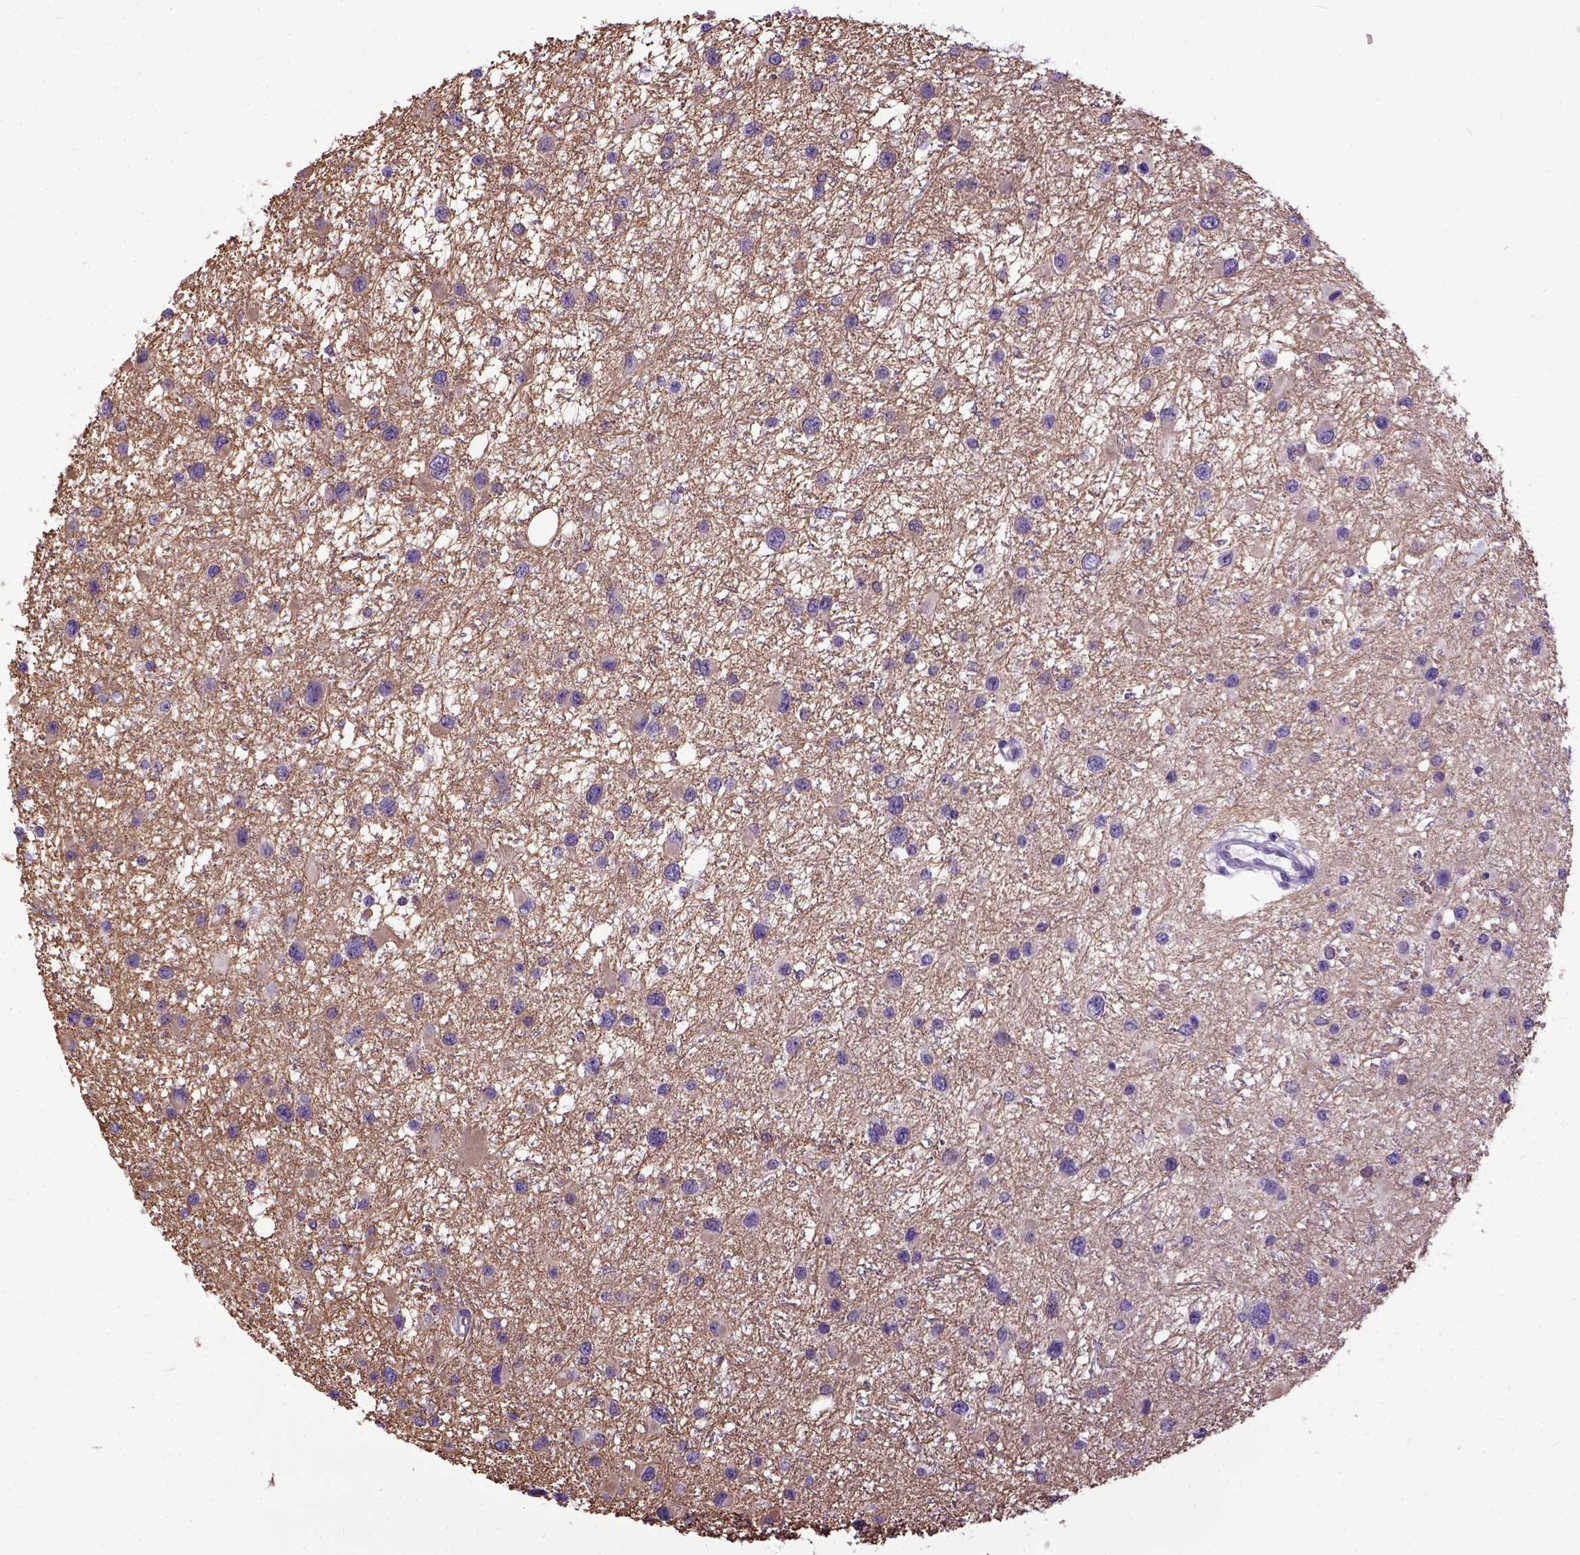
{"staining": {"intensity": "weak", "quantity": "25%-75%", "location": "cytoplasmic/membranous"}, "tissue": "glioma", "cell_type": "Tumor cells", "image_type": "cancer", "snomed": [{"axis": "morphology", "description": "Glioma, malignant, Low grade"}, {"axis": "topography", "description": "Brain"}], "caption": "Immunohistochemistry photomicrograph of neoplastic tissue: human glioma stained using immunohistochemistry (IHC) shows low levels of weak protein expression localized specifically in the cytoplasmic/membranous of tumor cells, appearing as a cytoplasmic/membranous brown color.", "gene": "NEK5", "patient": {"sex": "female", "age": 32}}